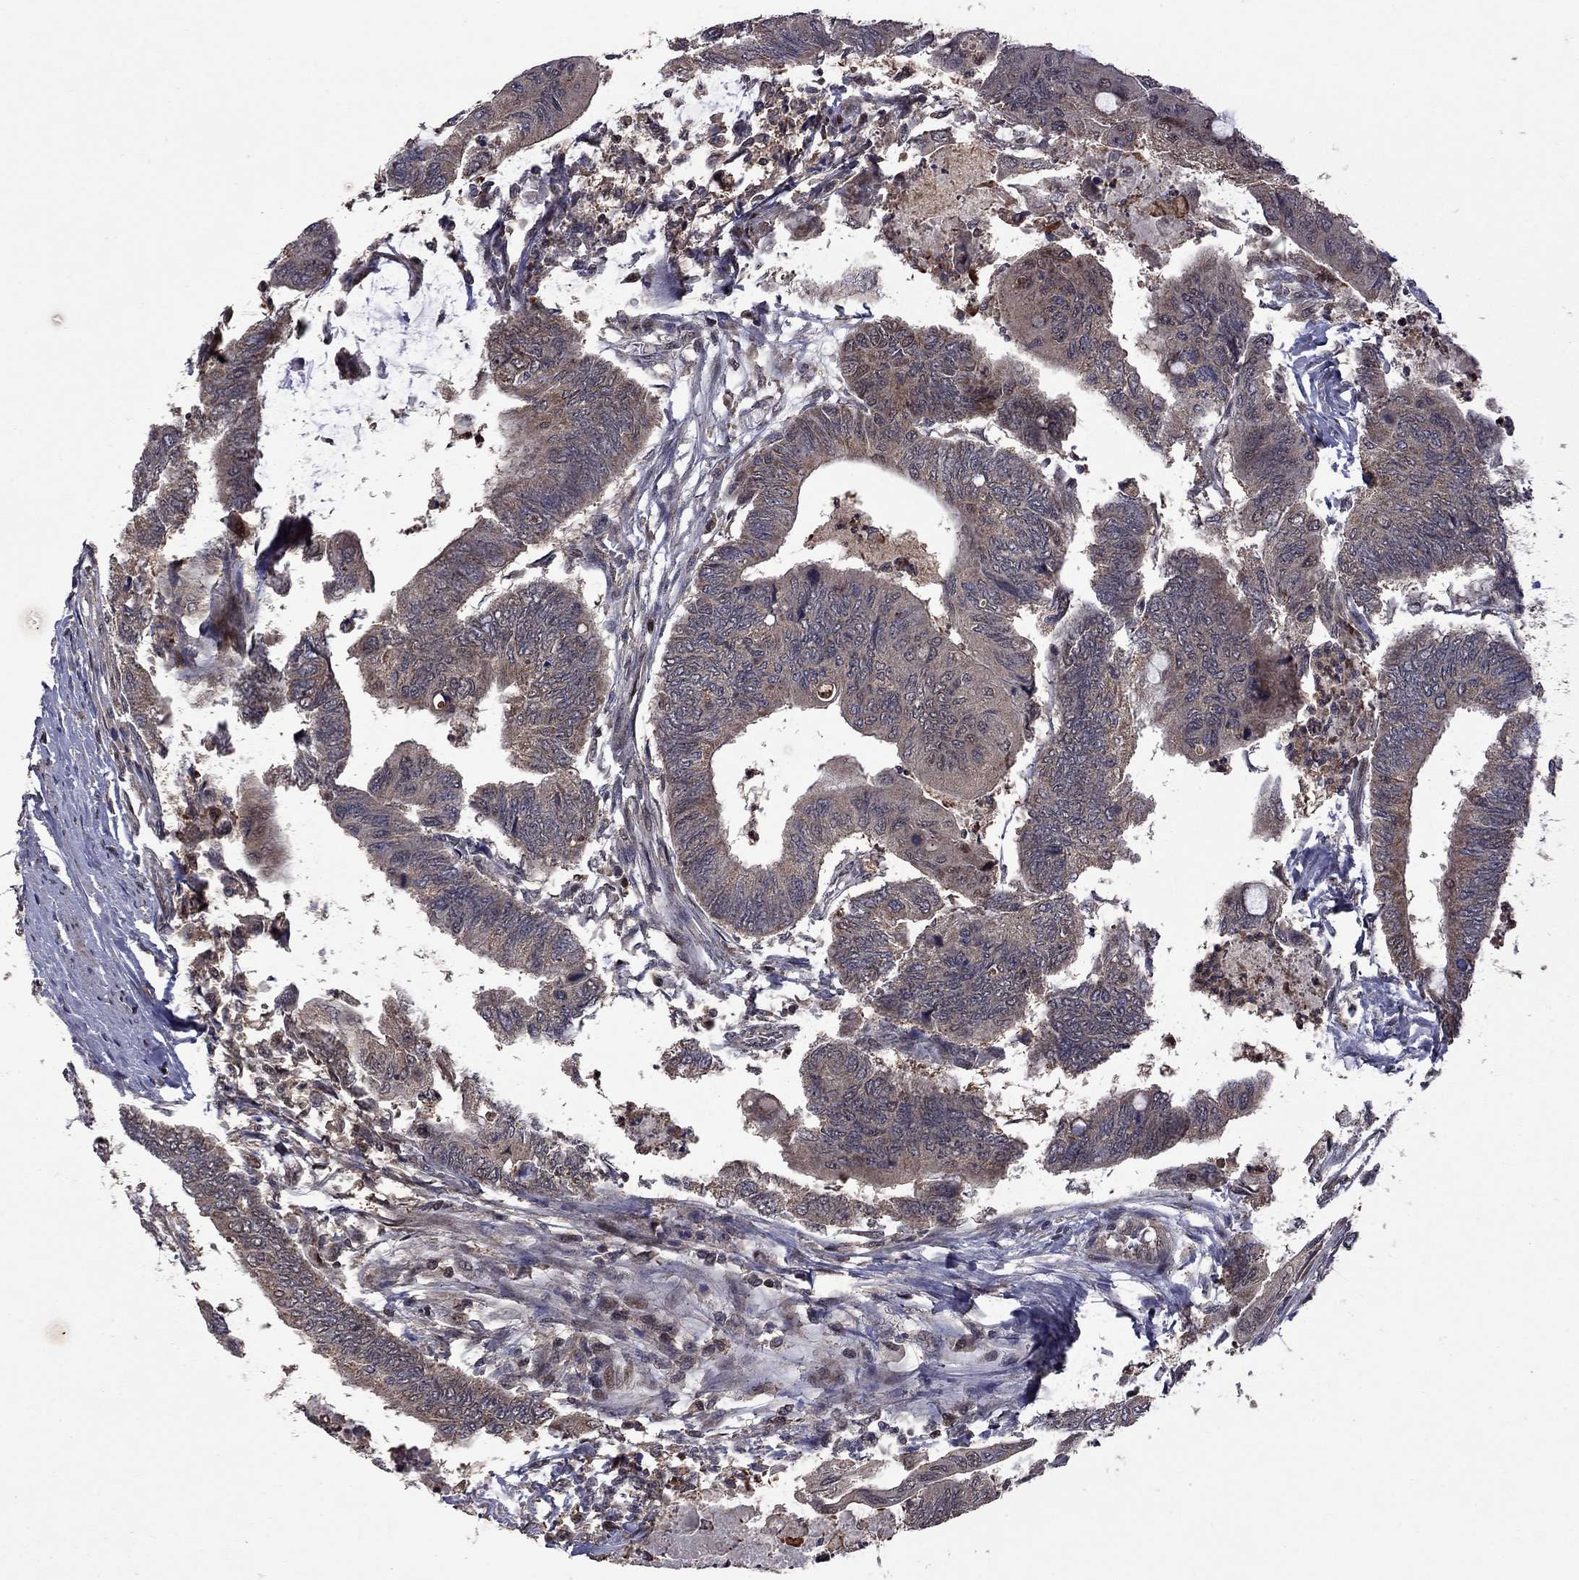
{"staining": {"intensity": "weak", "quantity": "25%-75%", "location": "cytoplasmic/membranous"}, "tissue": "colorectal cancer", "cell_type": "Tumor cells", "image_type": "cancer", "snomed": [{"axis": "morphology", "description": "Normal tissue, NOS"}, {"axis": "morphology", "description": "Adenocarcinoma, NOS"}, {"axis": "topography", "description": "Rectum"}, {"axis": "topography", "description": "Peripheral nerve tissue"}], "caption": "Protein staining of colorectal cancer (adenocarcinoma) tissue reveals weak cytoplasmic/membranous staining in approximately 25%-75% of tumor cells.", "gene": "IPP", "patient": {"sex": "male", "age": 92}}